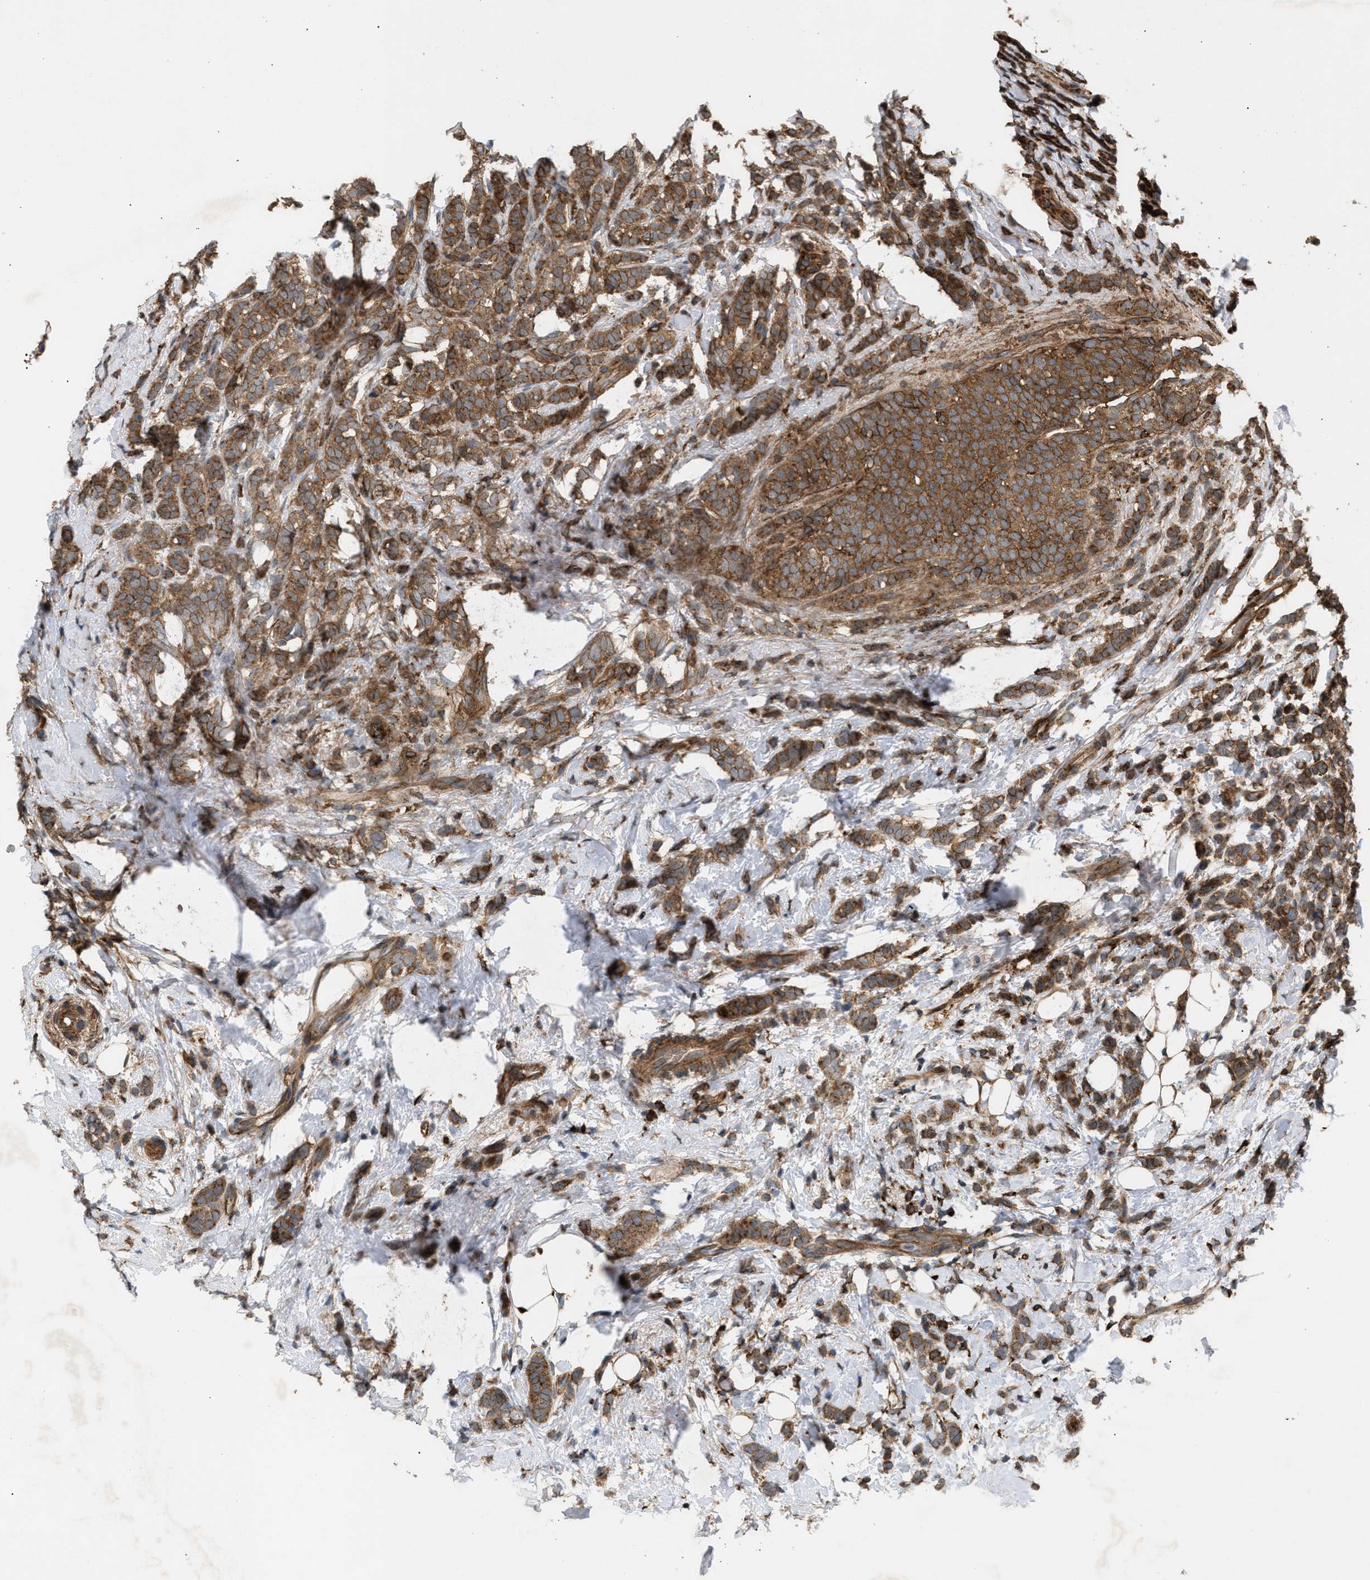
{"staining": {"intensity": "moderate", "quantity": ">75%", "location": "cytoplasmic/membranous"}, "tissue": "breast cancer", "cell_type": "Tumor cells", "image_type": "cancer", "snomed": [{"axis": "morphology", "description": "Lobular carcinoma"}, {"axis": "topography", "description": "Breast"}], "caption": "Breast cancer (lobular carcinoma) was stained to show a protein in brown. There is medium levels of moderate cytoplasmic/membranous staining in approximately >75% of tumor cells.", "gene": "GCC1", "patient": {"sex": "female", "age": 50}}